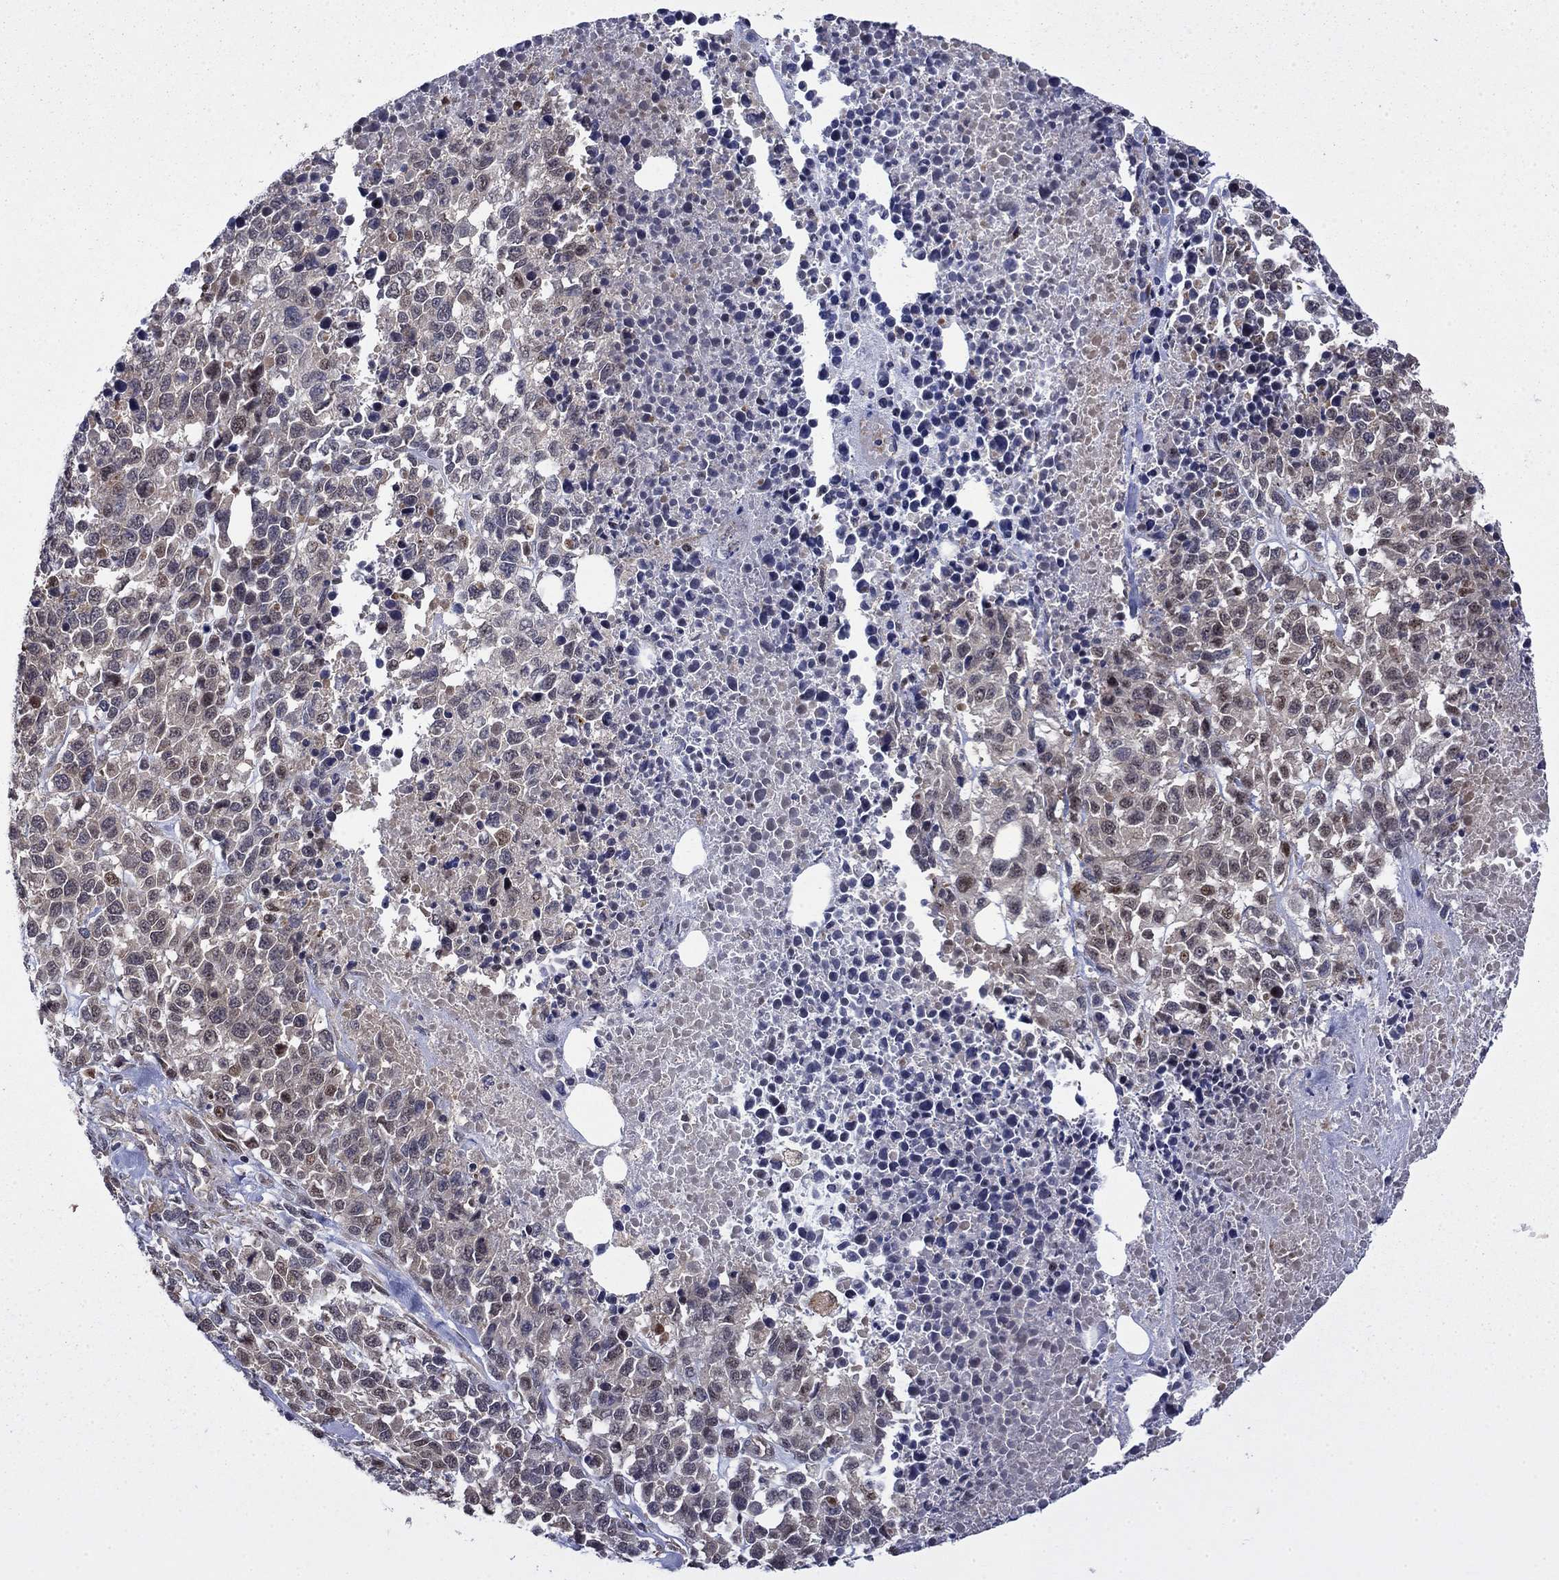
{"staining": {"intensity": "negative", "quantity": "none", "location": "none"}, "tissue": "melanoma", "cell_type": "Tumor cells", "image_type": "cancer", "snomed": [{"axis": "morphology", "description": "Malignant melanoma, Metastatic site"}, {"axis": "topography", "description": "Skin"}], "caption": "DAB immunohistochemical staining of melanoma exhibits no significant staining in tumor cells.", "gene": "TPMT", "patient": {"sex": "male", "age": 84}}